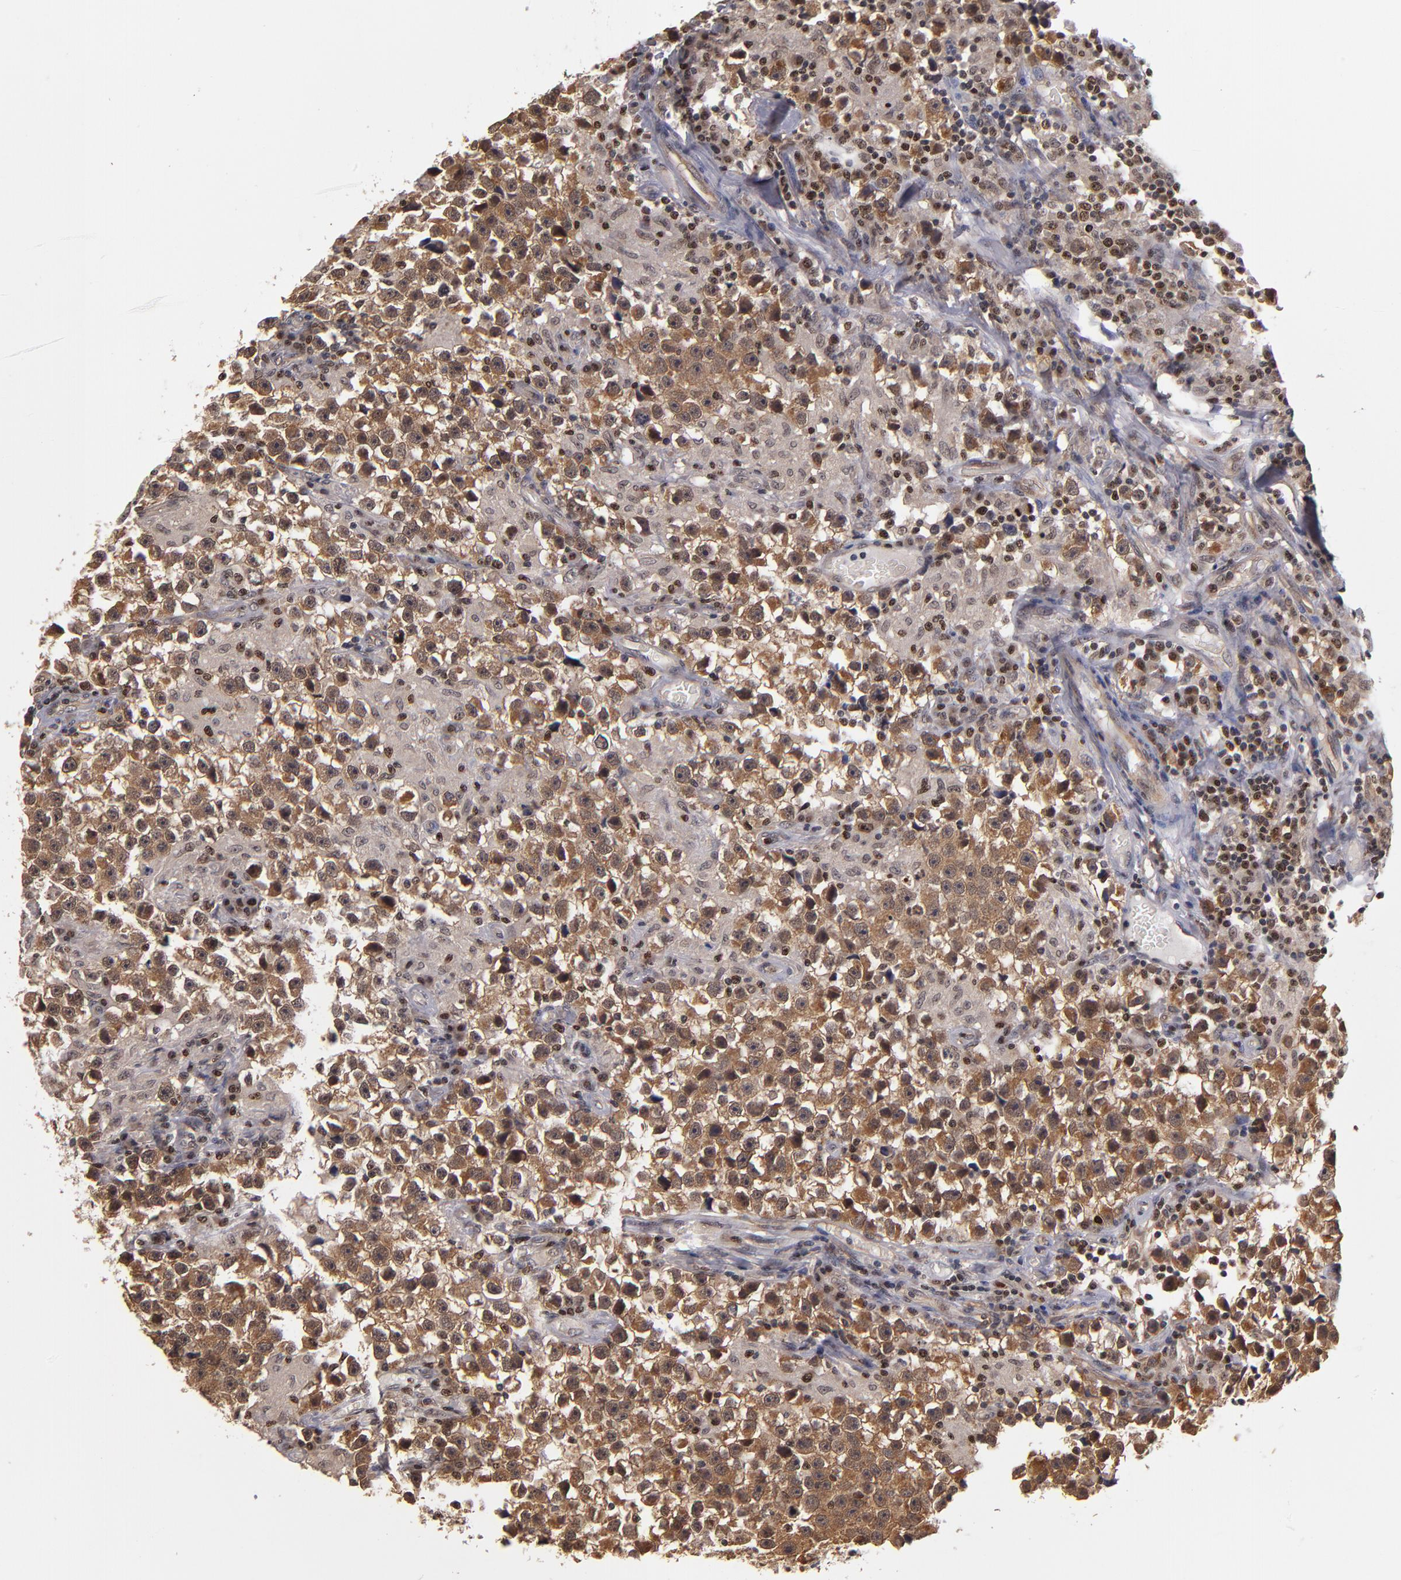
{"staining": {"intensity": "moderate", "quantity": ">75%", "location": "cytoplasmic/membranous"}, "tissue": "testis cancer", "cell_type": "Tumor cells", "image_type": "cancer", "snomed": [{"axis": "morphology", "description": "Seminoma, NOS"}, {"axis": "topography", "description": "Testis"}], "caption": "This micrograph displays IHC staining of human testis seminoma, with medium moderate cytoplasmic/membranous expression in about >75% of tumor cells.", "gene": "KDM6A", "patient": {"sex": "male", "age": 33}}